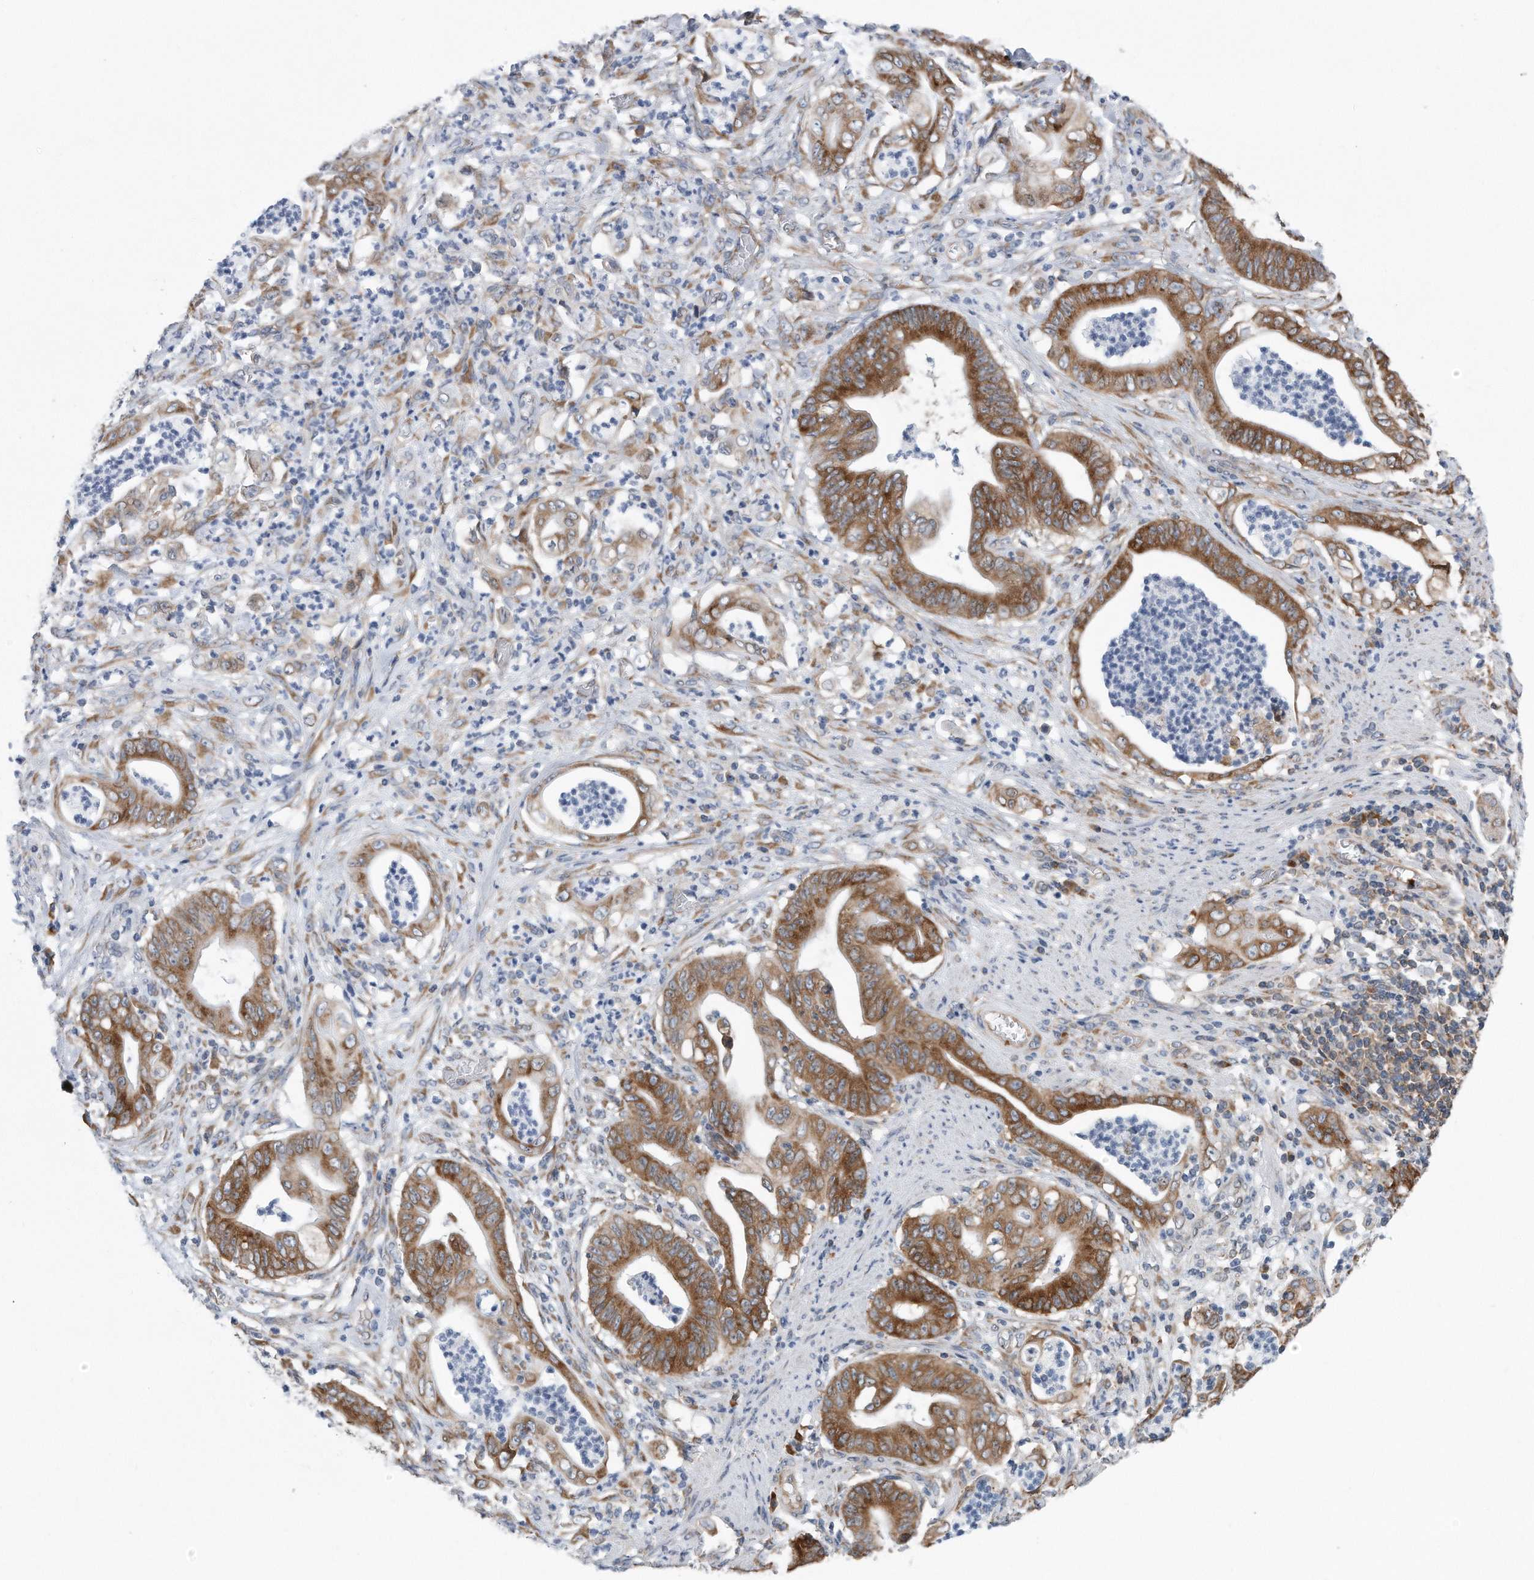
{"staining": {"intensity": "strong", "quantity": ">75%", "location": "cytoplasmic/membranous"}, "tissue": "stomach cancer", "cell_type": "Tumor cells", "image_type": "cancer", "snomed": [{"axis": "morphology", "description": "Adenocarcinoma, NOS"}, {"axis": "topography", "description": "Stomach"}], "caption": "Protein analysis of stomach cancer tissue demonstrates strong cytoplasmic/membranous positivity in about >75% of tumor cells. (brown staining indicates protein expression, while blue staining denotes nuclei).", "gene": "RPL26L1", "patient": {"sex": "female", "age": 73}}